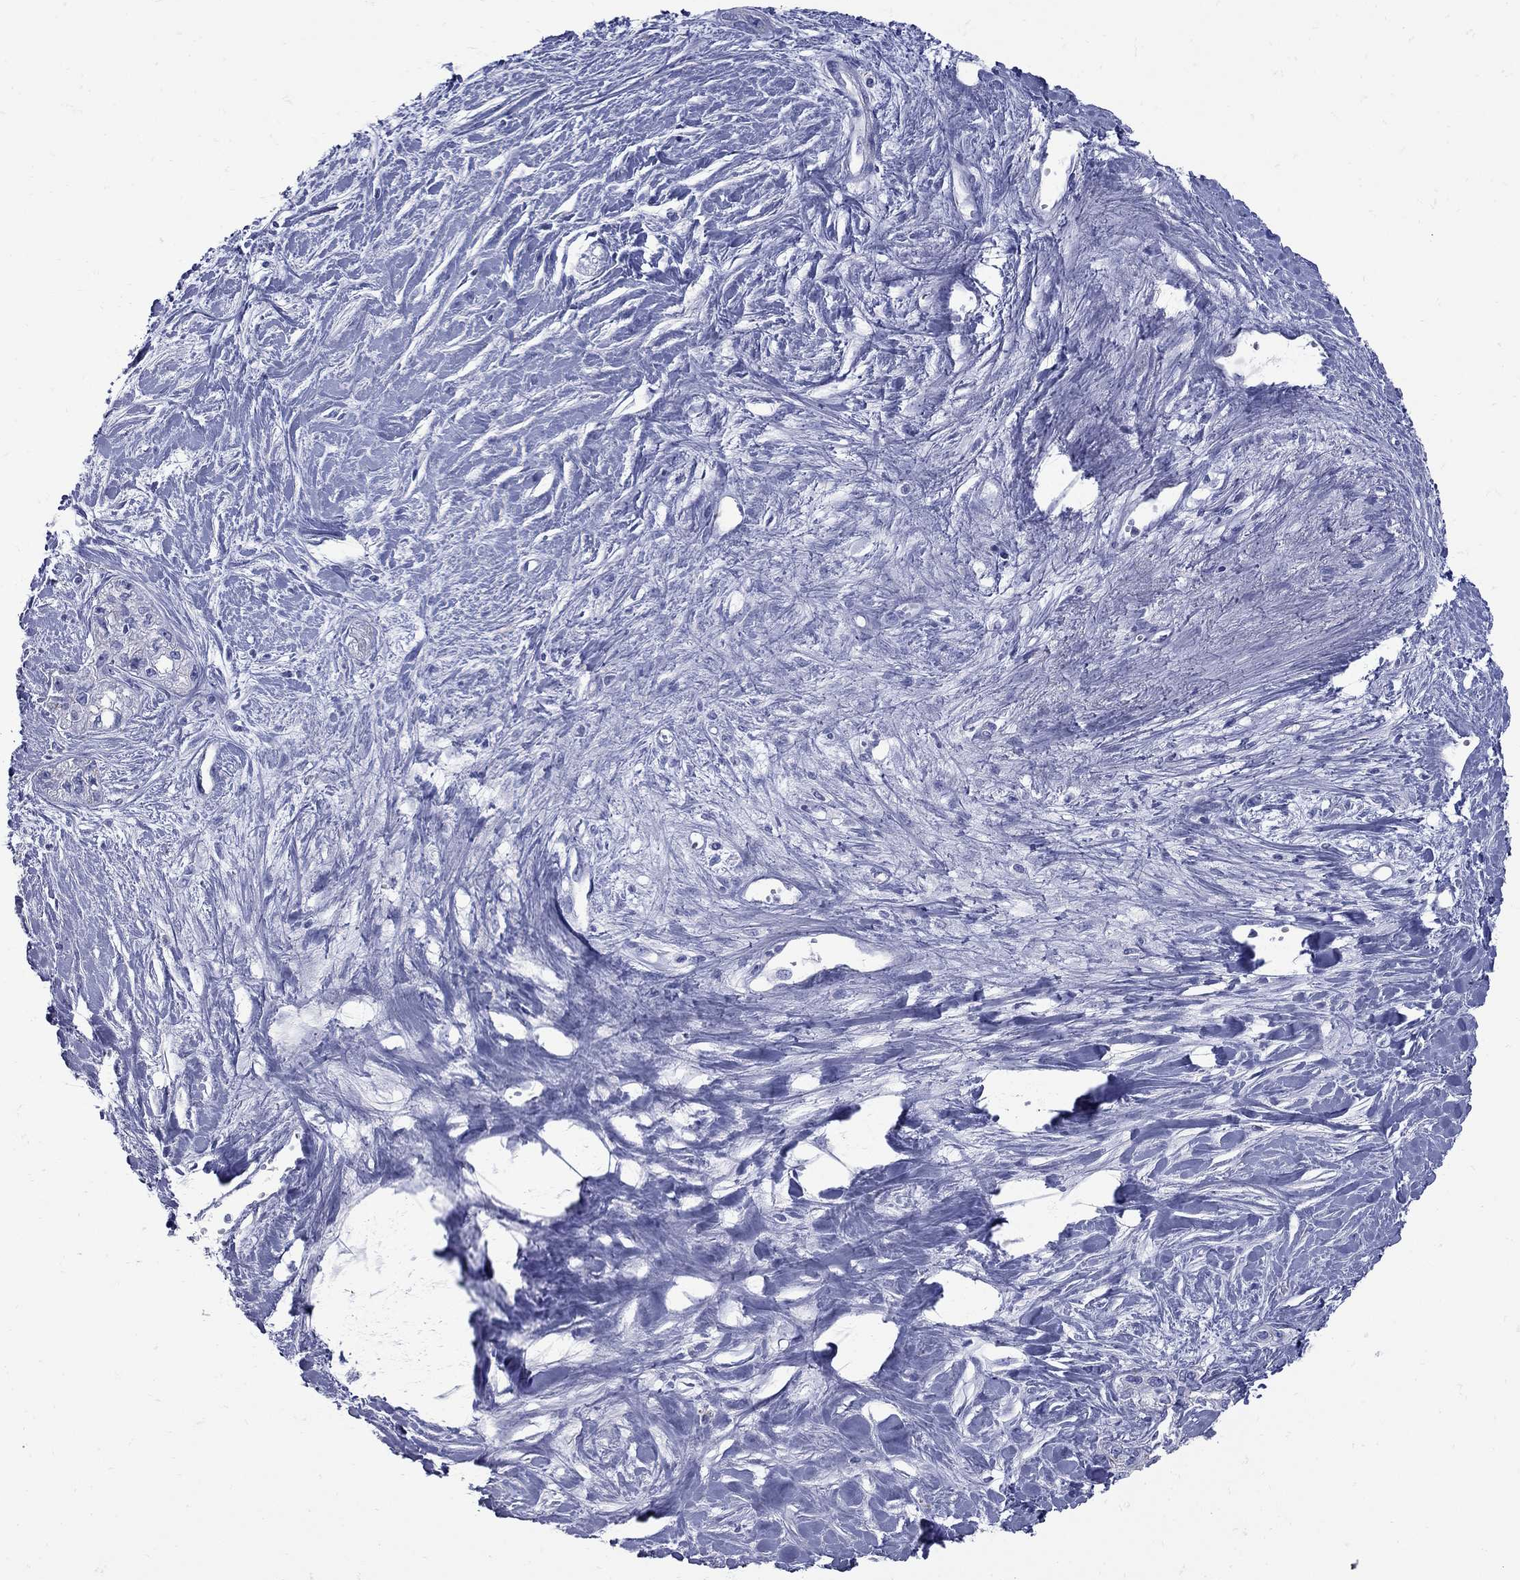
{"staining": {"intensity": "negative", "quantity": "none", "location": "none"}, "tissue": "pancreatic cancer", "cell_type": "Tumor cells", "image_type": "cancer", "snomed": [{"axis": "morphology", "description": "Adenocarcinoma, NOS"}, {"axis": "topography", "description": "Pancreas"}], "caption": "Human pancreatic adenocarcinoma stained for a protein using IHC exhibits no positivity in tumor cells.", "gene": "PDZD3", "patient": {"sex": "female", "age": 50}}